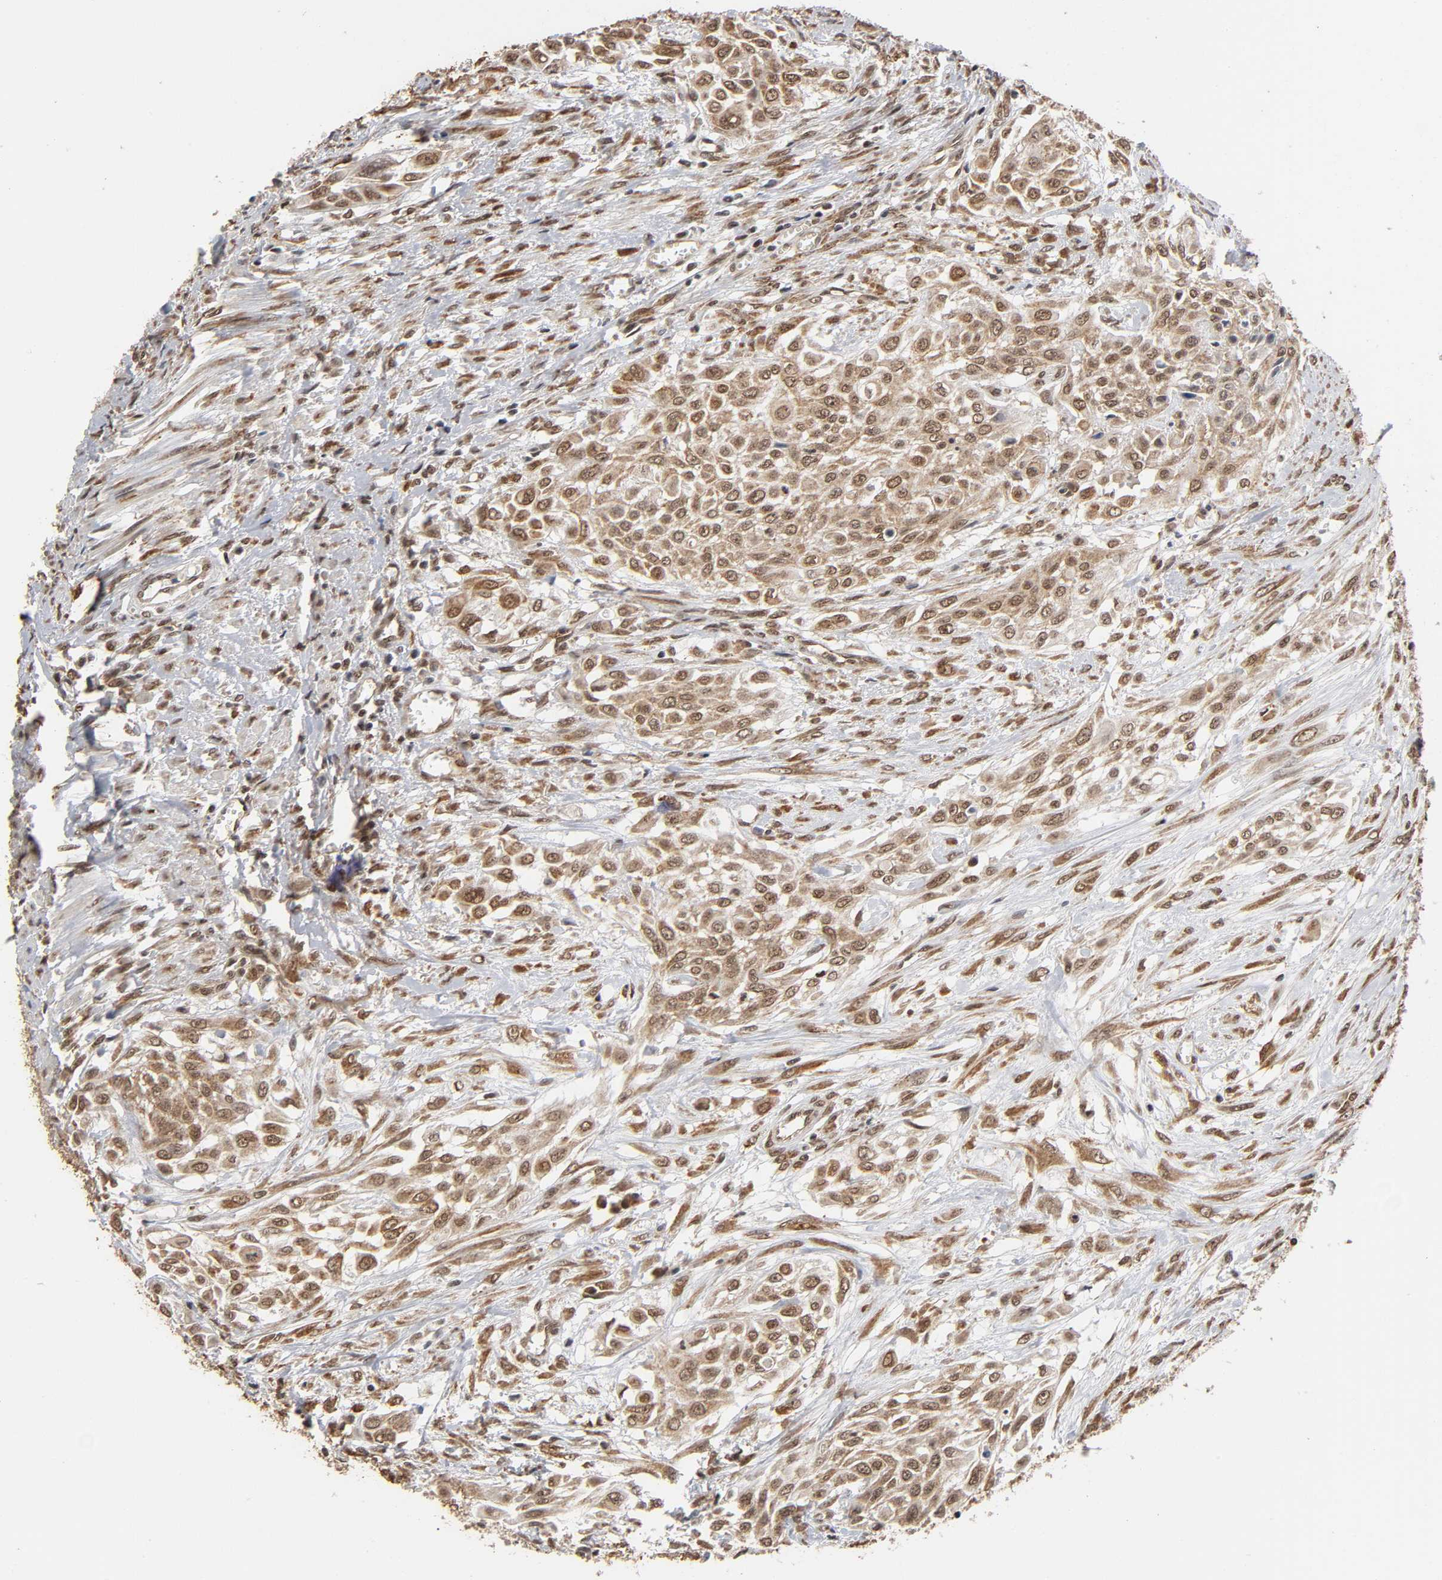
{"staining": {"intensity": "moderate", "quantity": ">75%", "location": "cytoplasmic/membranous,nuclear"}, "tissue": "urothelial cancer", "cell_type": "Tumor cells", "image_type": "cancer", "snomed": [{"axis": "morphology", "description": "Urothelial carcinoma, High grade"}, {"axis": "topography", "description": "Urinary bladder"}], "caption": "Human high-grade urothelial carcinoma stained with a brown dye reveals moderate cytoplasmic/membranous and nuclear positive positivity in approximately >75% of tumor cells.", "gene": "ZNF384", "patient": {"sex": "male", "age": 57}}